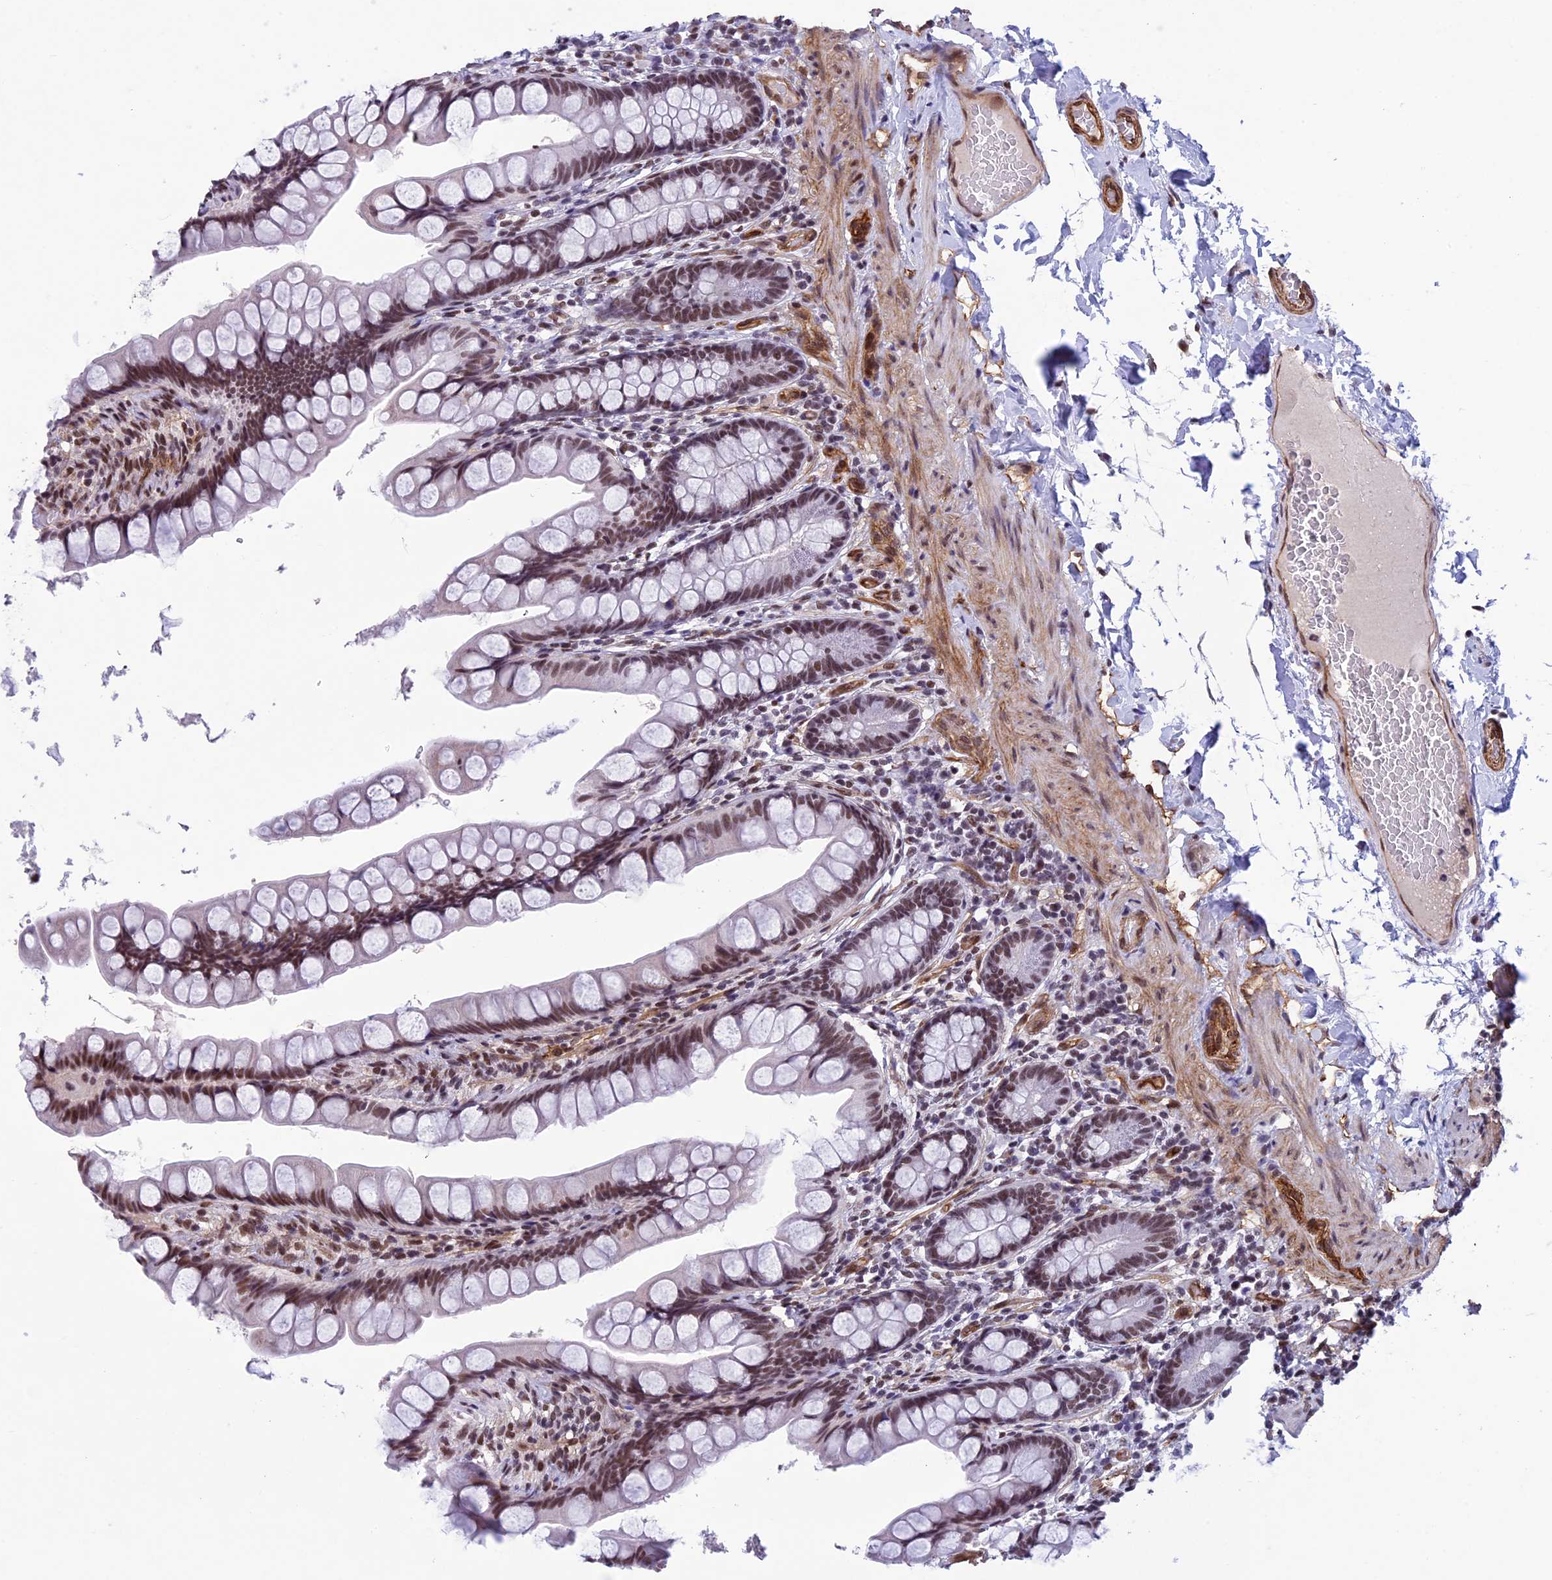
{"staining": {"intensity": "moderate", "quantity": ">75%", "location": "nuclear"}, "tissue": "small intestine", "cell_type": "Glandular cells", "image_type": "normal", "snomed": [{"axis": "morphology", "description": "Normal tissue, NOS"}, {"axis": "topography", "description": "Small intestine"}], "caption": "The histopathology image exhibits staining of normal small intestine, revealing moderate nuclear protein staining (brown color) within glandular cells.", "gene": "NIPBL", "patient": {"sex": "male", "age": 70}}